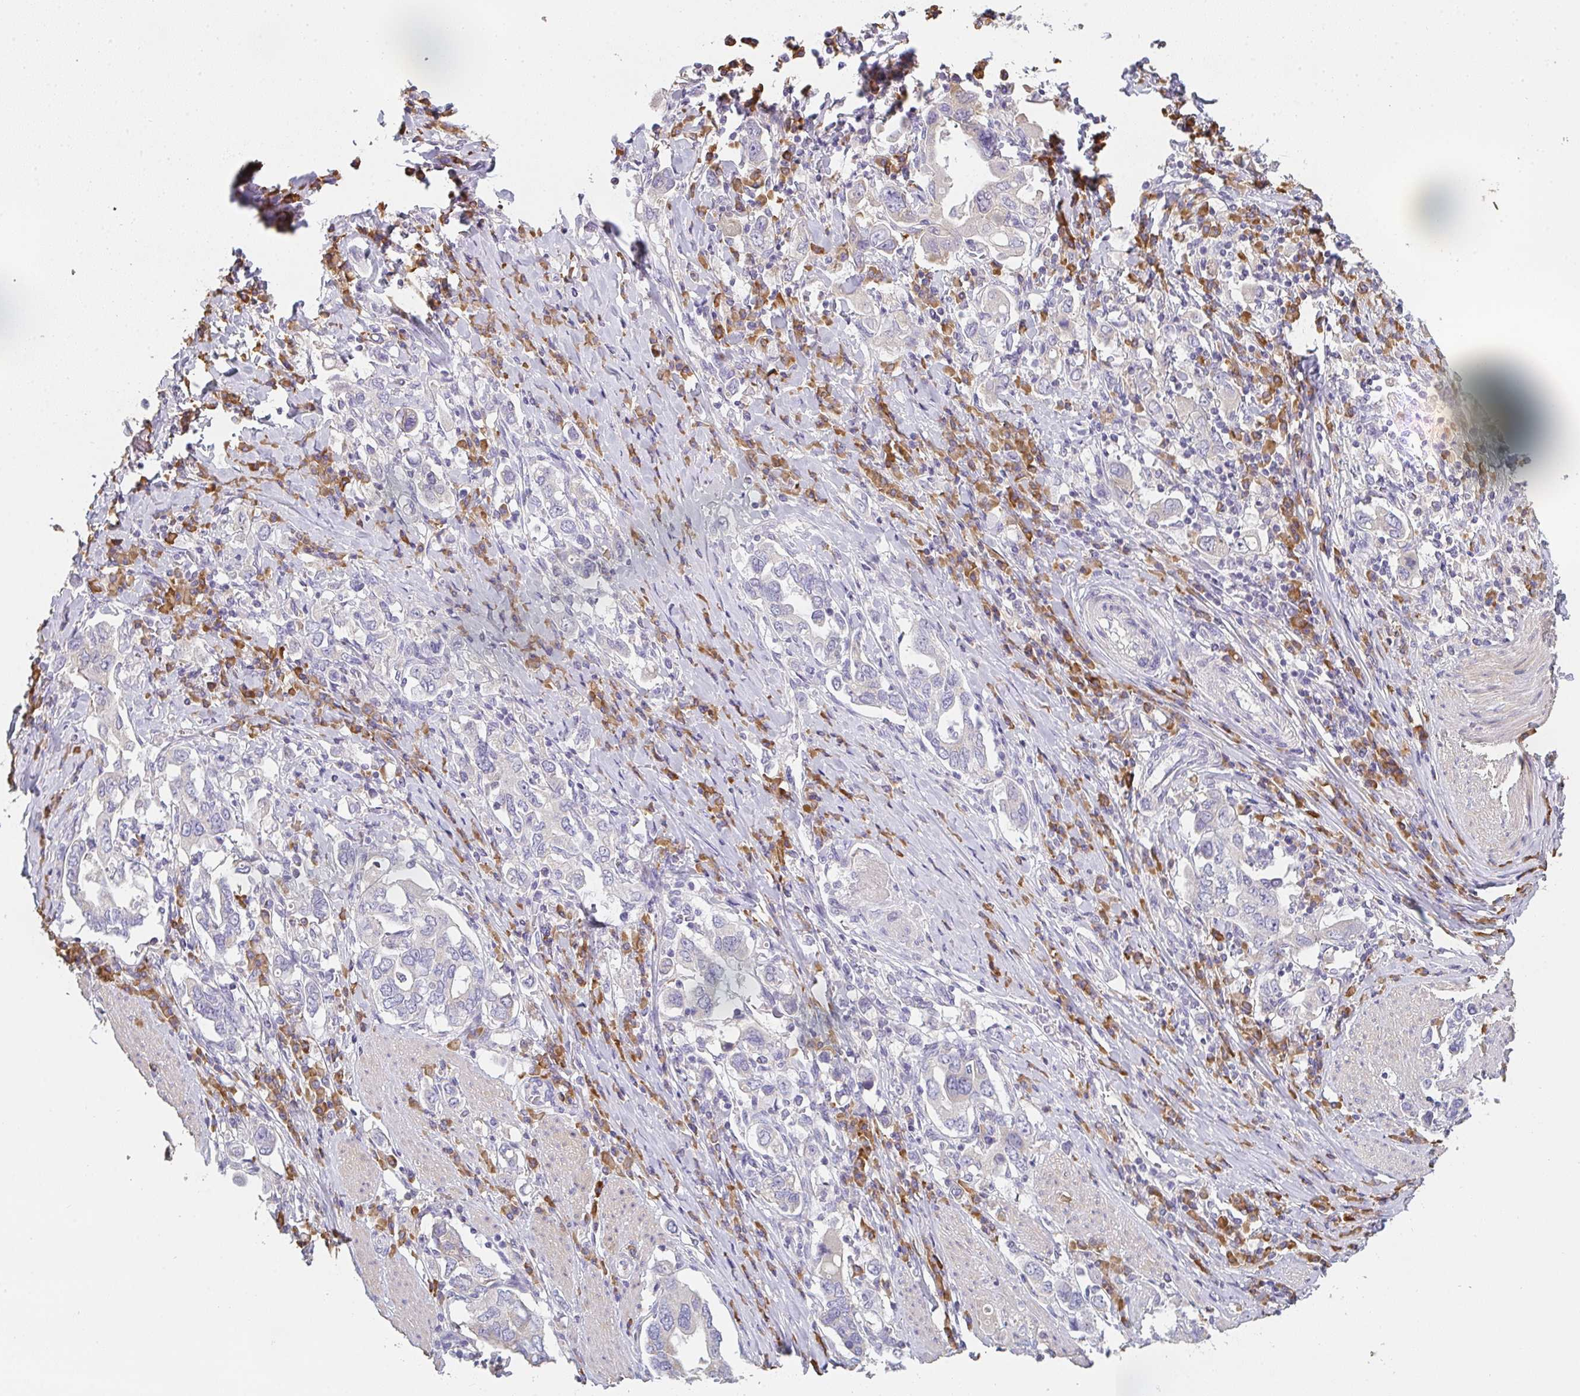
{"staining": {"intensity": "negative", "quantity": "none", "location": "none"}, "tissue": "stomach cancer", "cell_type": "Tumor cells", "image_type": "cancer", "snomed": [{"axis": "morphology", "description": "Adenocarcinoma, NOS"}, {"axis": "topography", "description": "Stomach, upper"}, {"axis": "topography", "description": "Stomach"}], "caption": "Immunohistochemistry (IHC) image of neoplastic tissue: stomach adenocarcinoma stained with DAB (3,3'-diaminobenzidine) shows no significant protein staining in tumor cells. (DAB immunohistochemistry (IHC), high magnification).", "gene": "ZNF215", "patient": {"sex": "male", "age": 62}}